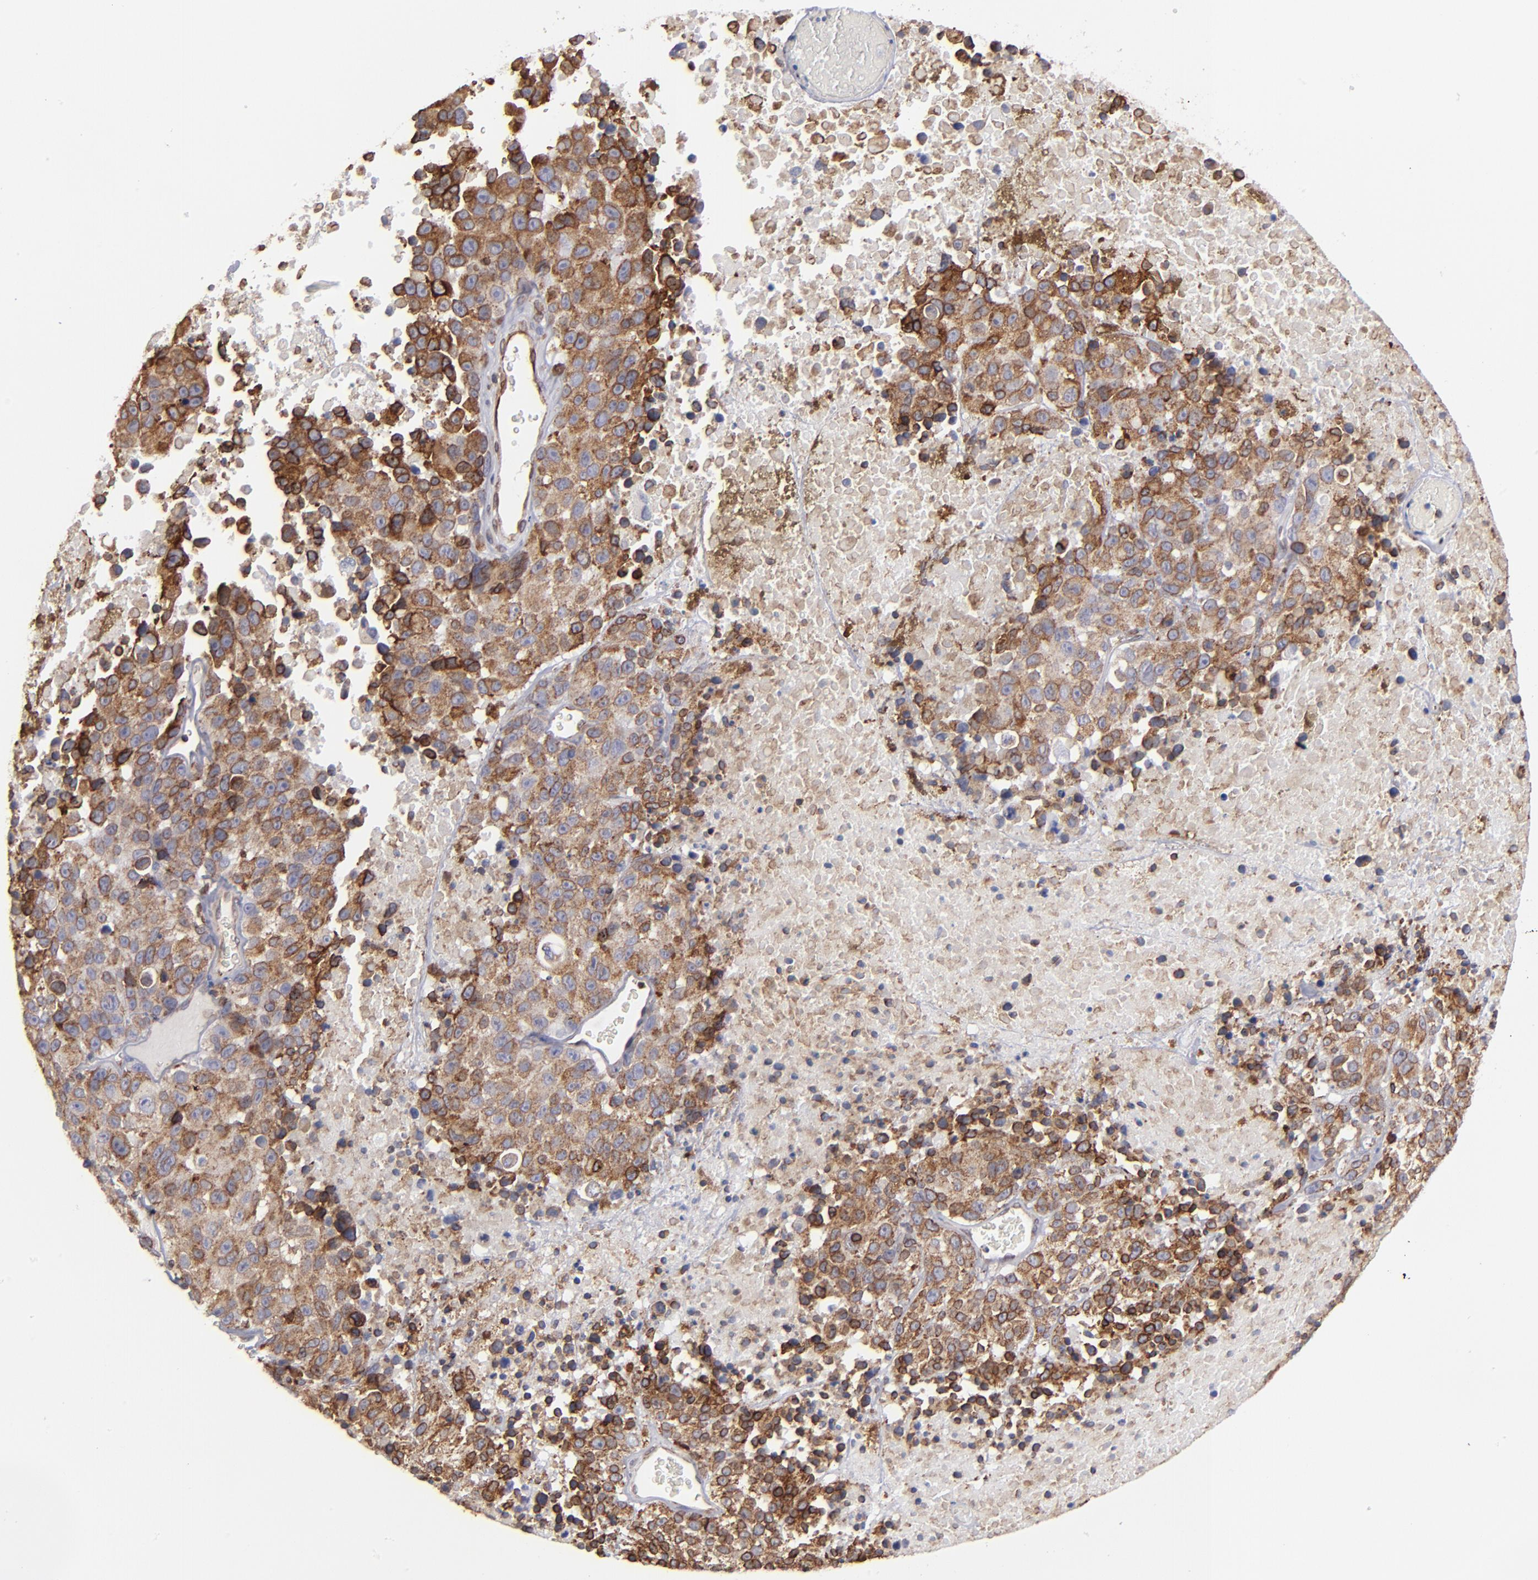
{"staining": {"intensity": "moderate", "quantity": ">75%", "location": "cytoplasmic/membranous"}, "tissue": "melanoma", "cell_type": "Tumor cells", "image_type": "cancer", "snomed": [{"axis": "morphology", "description": "Malignant melanoma, Metastatic site"}, {"axis": "topography", "description": "Cerebral cortex"}], "caption": "Tumor cells reveal medium levels of moderate cytoplasmic/membranous positivity in about >75% of cells in human malignant melanoma (metastatic site).", "gene": "TMX1", "patient": {"sex": "female", "age": 52}}